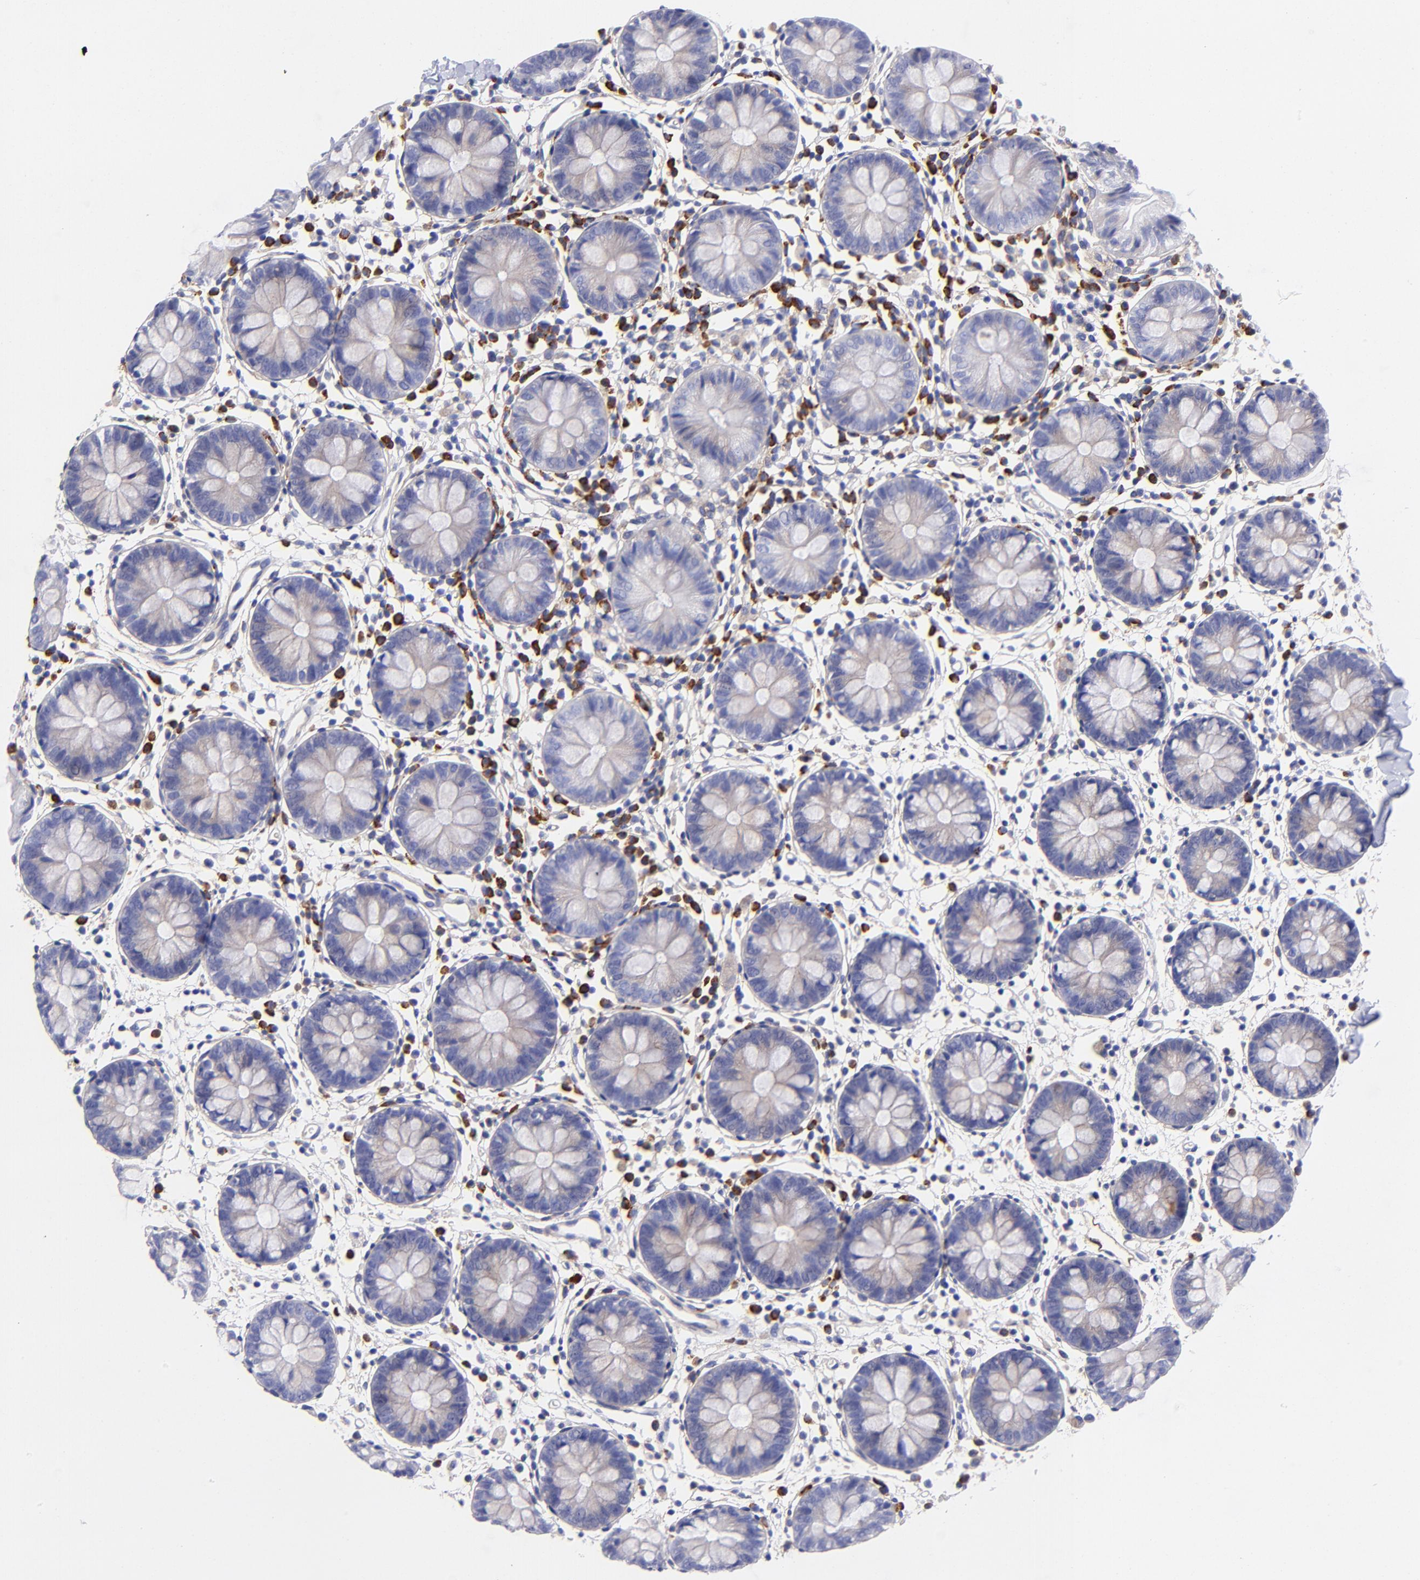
{"staining": {"intensity": "negative", "quantity": "none", "location": "none"}, "tissue": "colon", "cell_type": "Endothelial cells", "image_type": "normal", "snomed": [{"axis": "morphology", "description": "Normal tissue, NOS"}, {"axis": "topography", "description": "Colon"}], "caption": "The micrograph shows no significant positivity in endothelial cells of colon. (DAB (3,3'-diaminobenzidine) IHC, high magnification).", "gene": "PPFIBP1", "patient": {"sex": "male", "age": 14}}